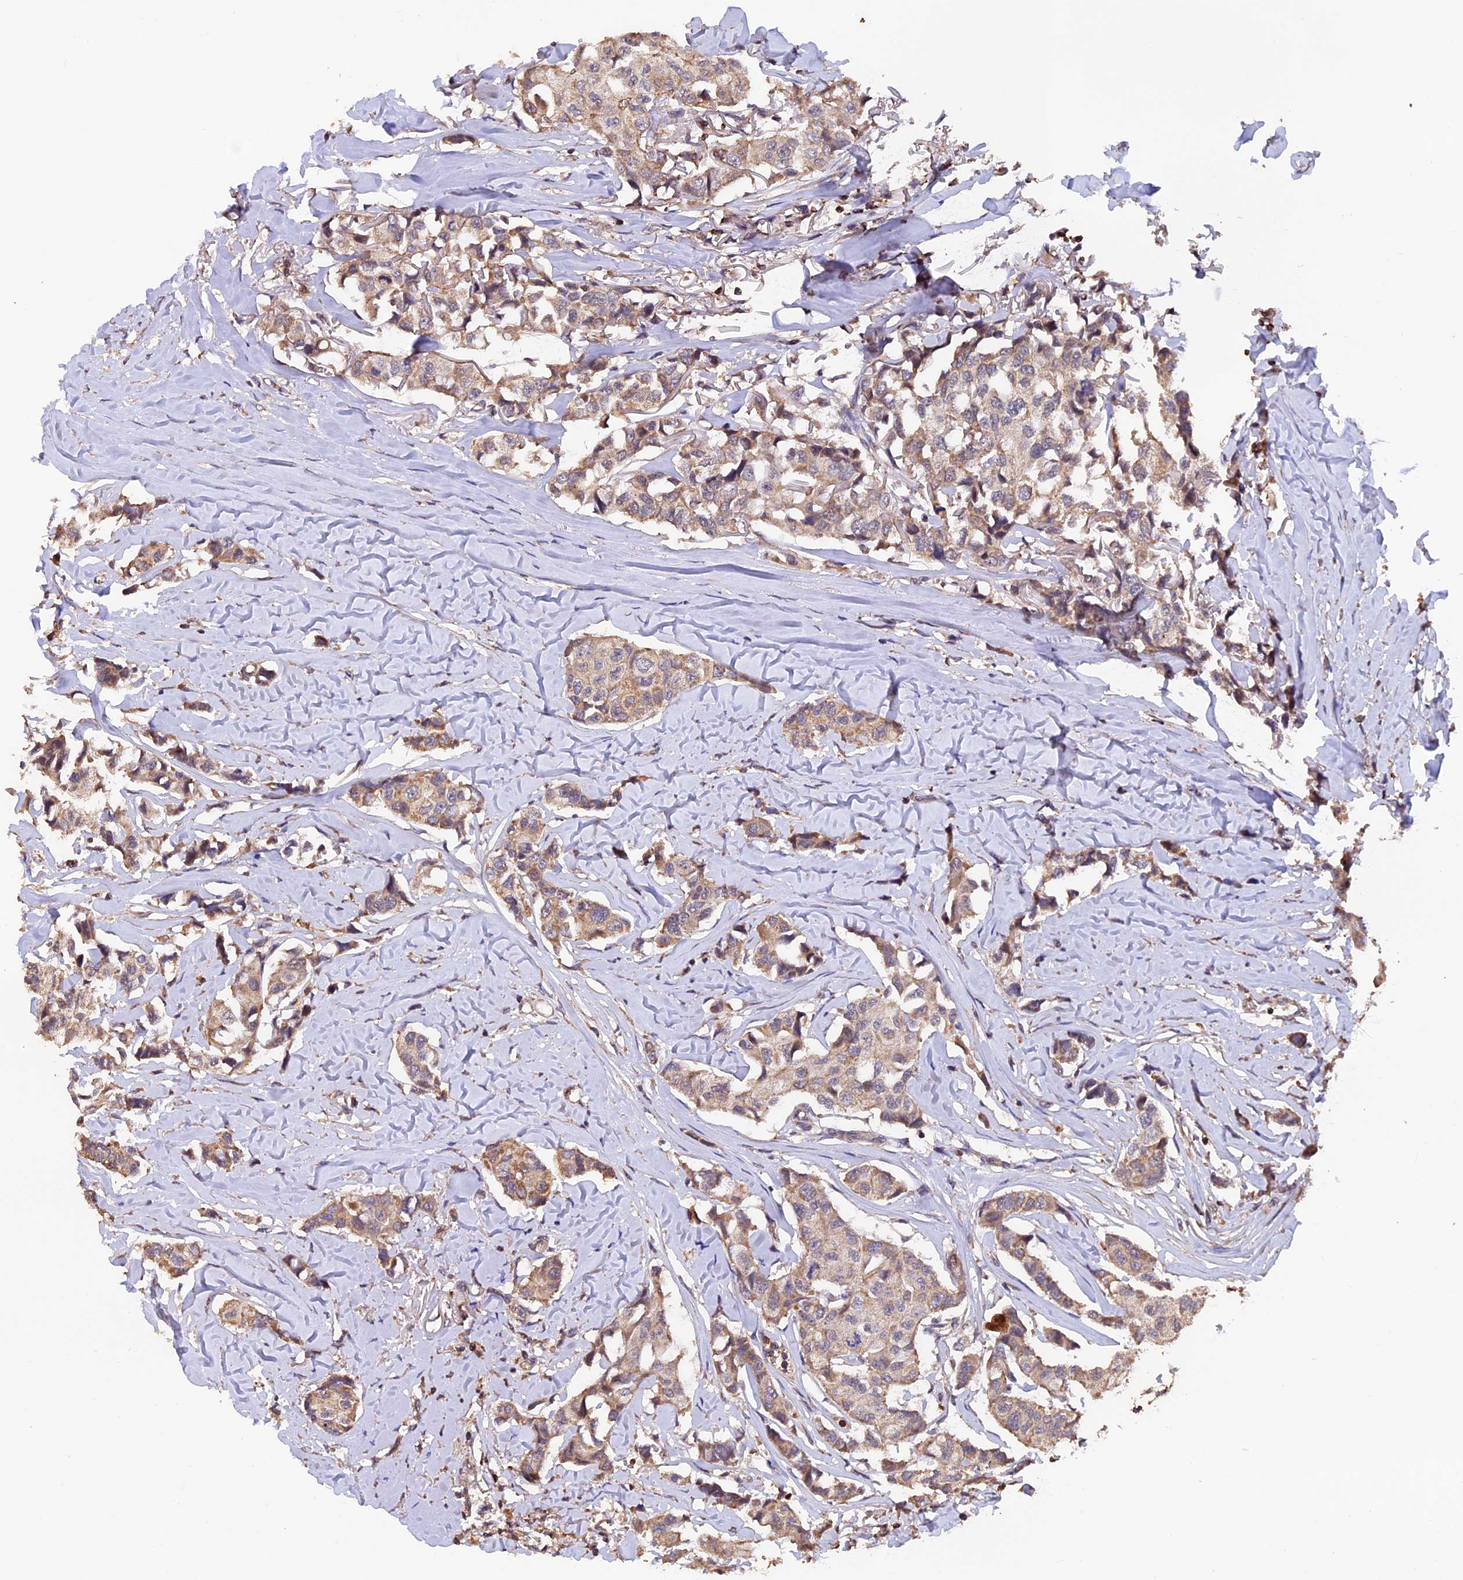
{"staining": {"intensity": "weak", "quantity": ">75%", "location": "cytoplasmic/membranous"}, "tissue": "breast cancer", "cell_type": "Tumor cells", "image_type": "cancer", "snomed": [{"axis": "morphology", "description": "Duct carcinoma"}, {"axis": "topography", "description": "Breast"}], "caption": "High-magnification brightfield microscopy of breast intraductal carcinoma stained with DAB (3,3'-diaminobenzidine) (brown) and counterstained with hematoxylin (blue). tumor cells exhibit weak cytoplasmic/membranous expression is identified in about>75% of cells.", "gene": "PKD2L2", "patient": {"sex": "female", "age": 80}}